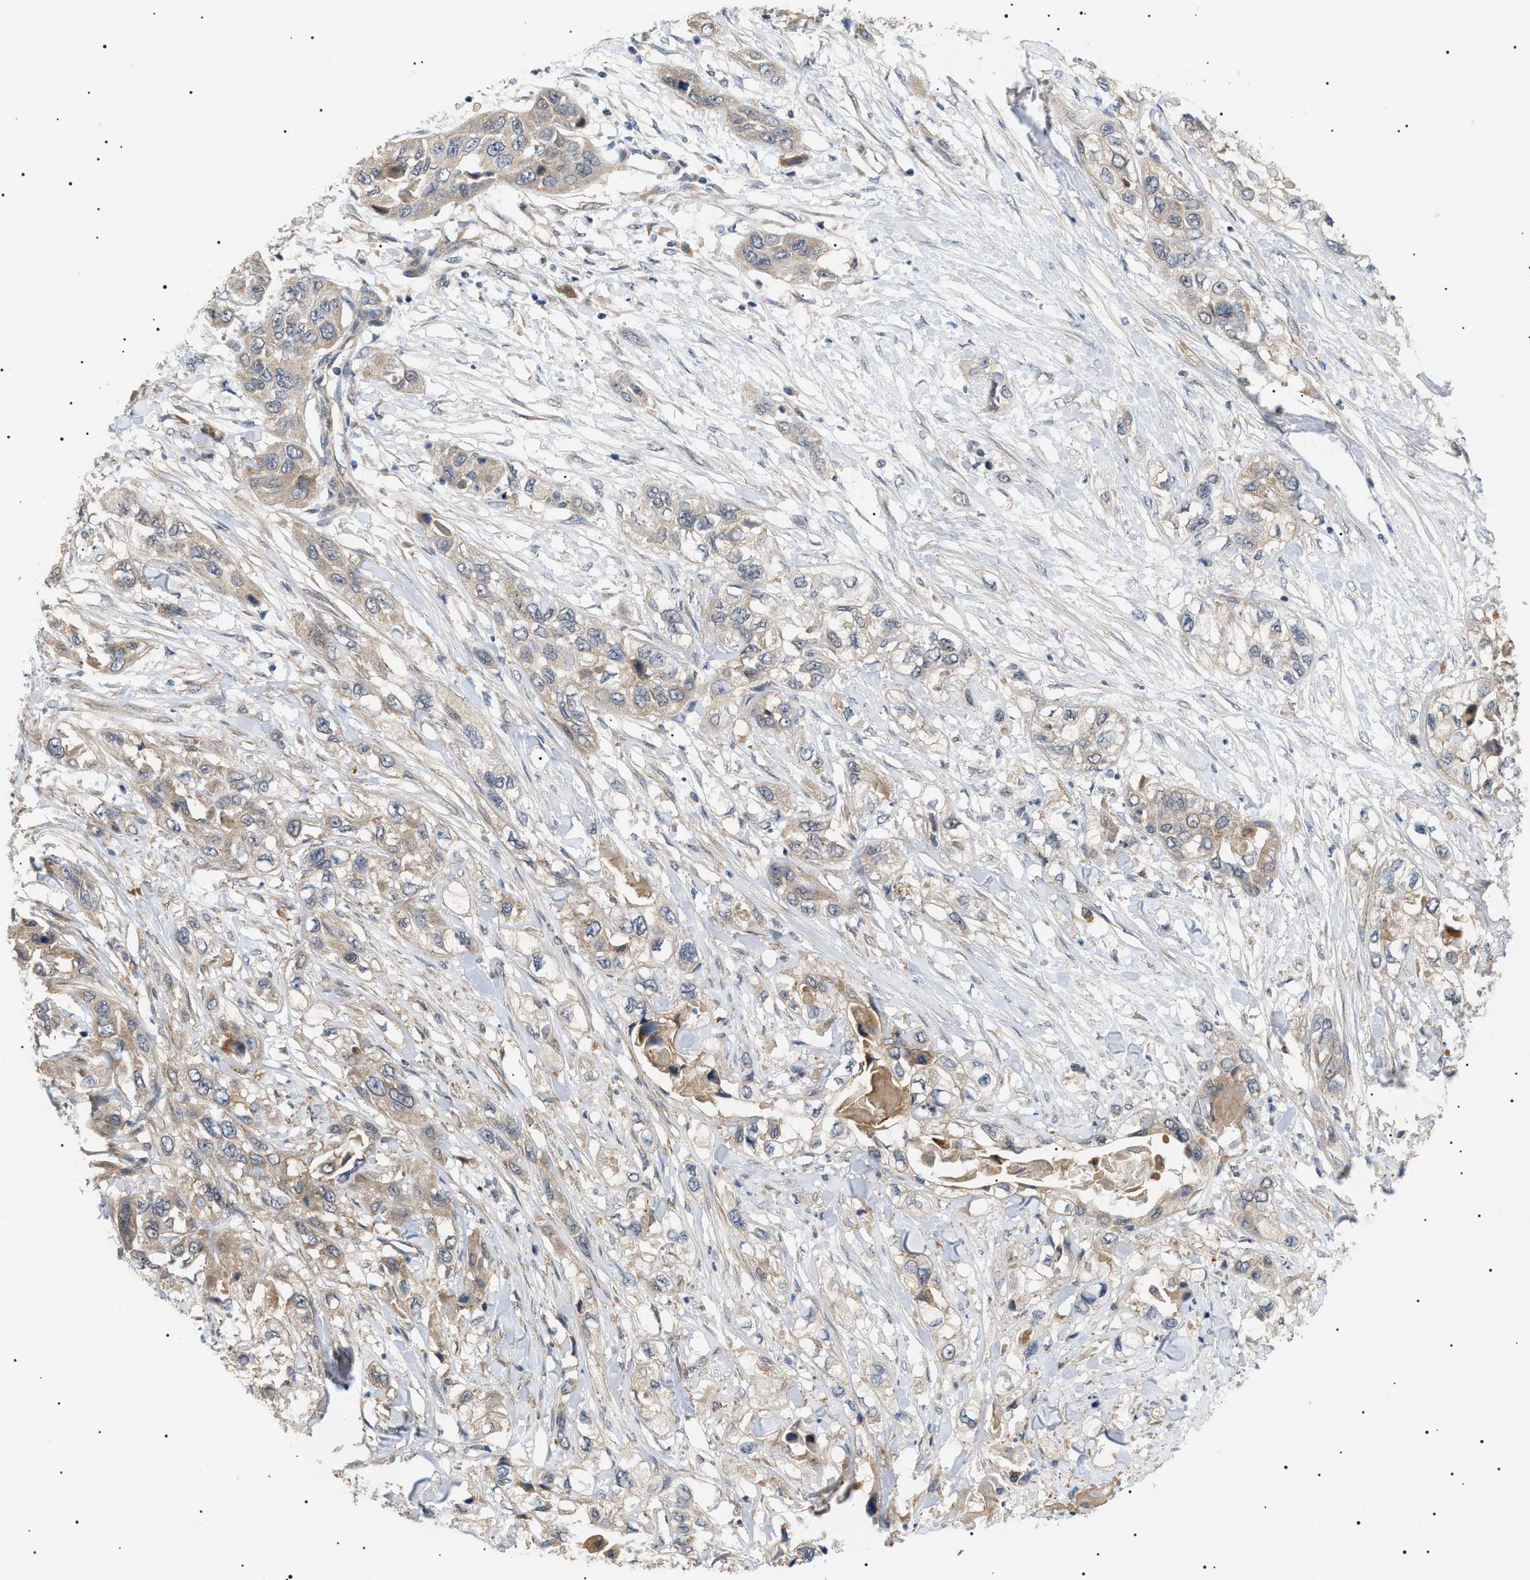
{"staining": {"intensity": "weak", "quantity": "25%-75%", "location": "cytoplasmic/membranous"}, "tissue": "pancreatic cancer", "cell_type": "Tumor cells", "image_type": "cancer", "snomed": [{"axis": "morphology", "description": "Adenocarcinoma, NOS"}, {"axis": "topography", "description": "Pancreas"}], "caption": "Immunohistochemical staining of human pancreatic cancer shows low levels of weak cytoplasmic/membranous positivity in about 25%-75% of tumor cells.", "gene": "IRS2", "patient": {"sex": "female", "age": 70}}